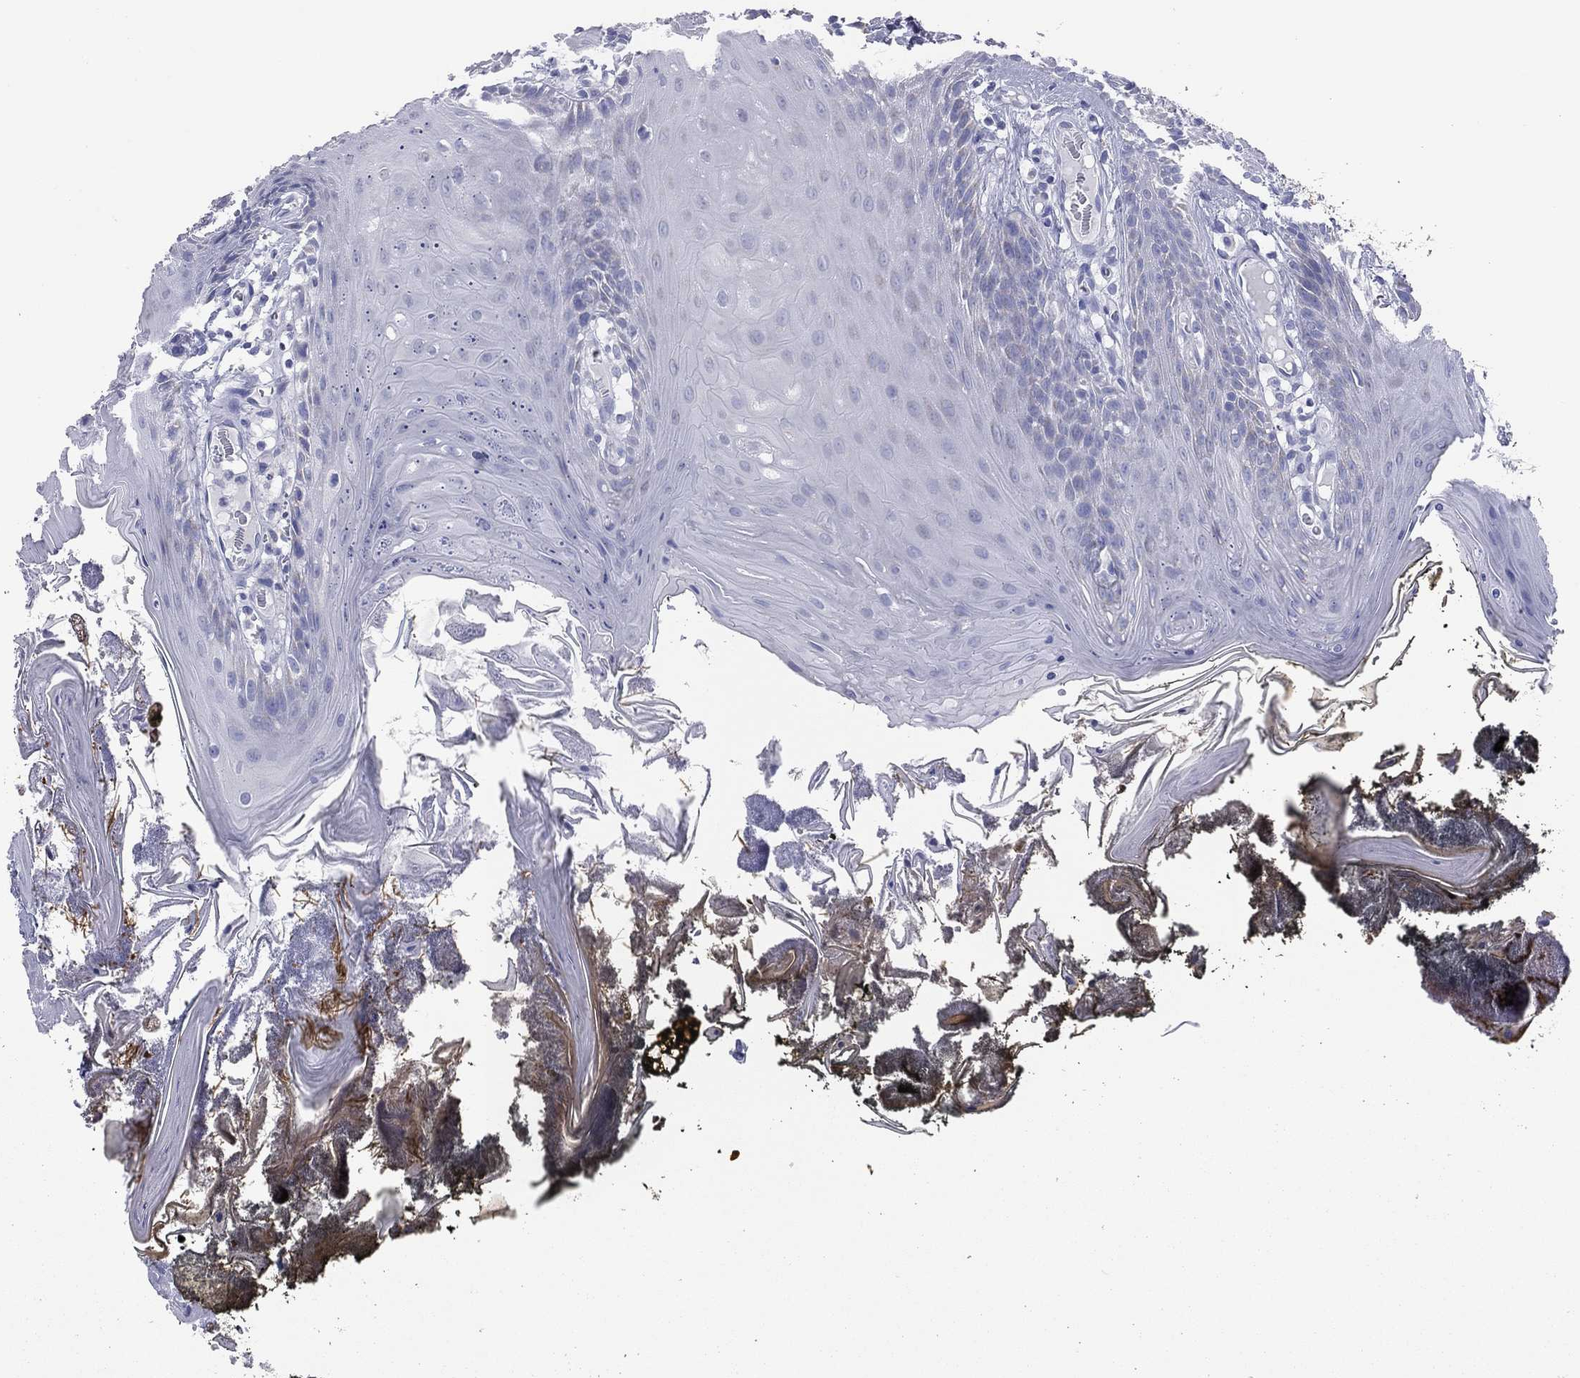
{"staining": {"intensity": "negative", "quantity": "none", "location": "none"}, "tissue": "oral mucosa", "cell_type": "Squamous epithelial cells", "image_type": "normal", "snomed": [{"axis": "morphology", "description": "Normal tissue, NOS"}, {"axis": "topography", "description": "Oral tissue"}], "caption": "This is a photomicrograph of immunohistochemistry (IHC) staining of normal oral mucosa, which shows no positivity in squamous epithelial cells.", "gene": "VSIG10", "patient": {"sex": "male", "age": 9}}